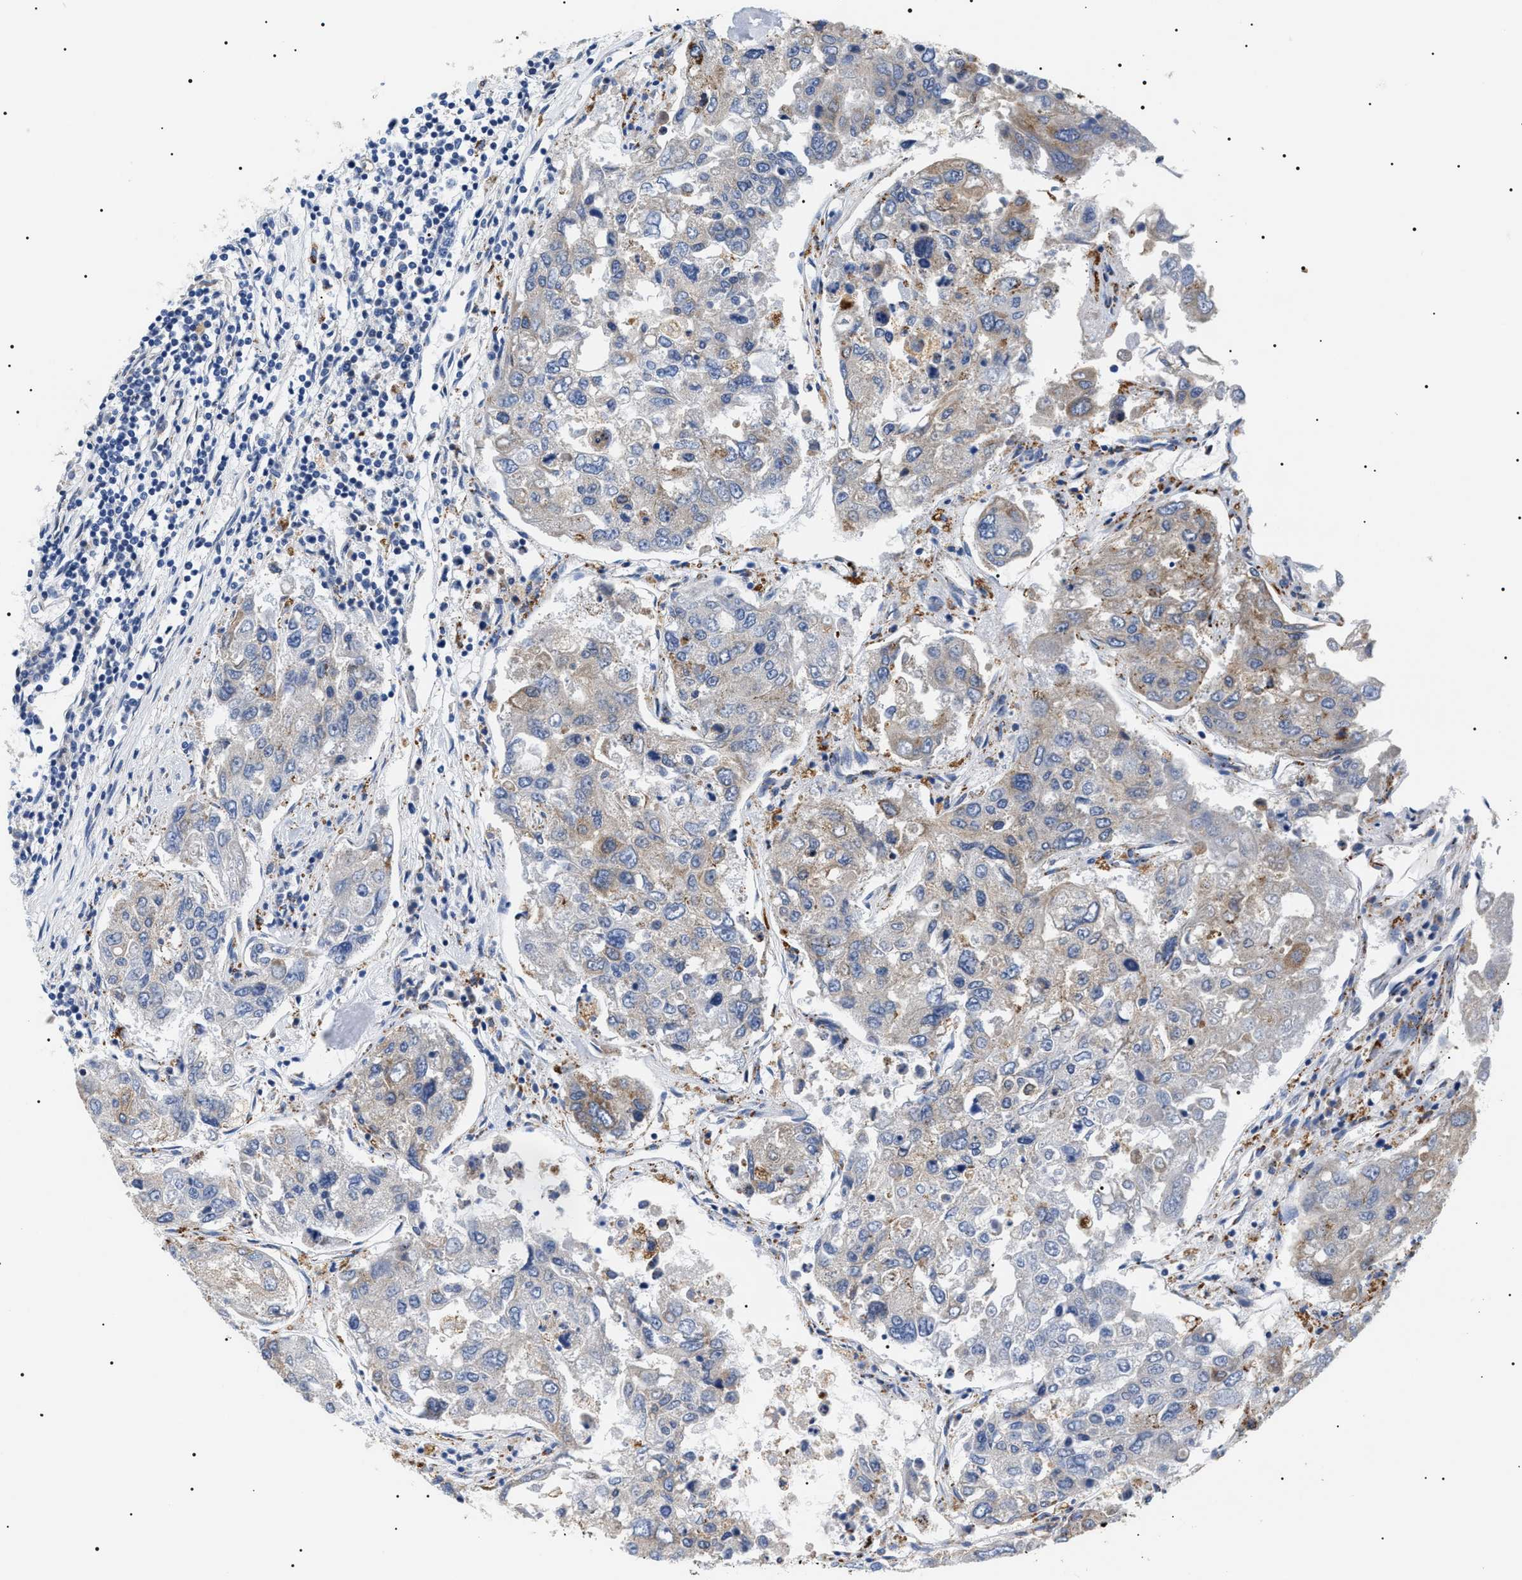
{"staining": {"intensity": "weak", "quantity": "<25%", "location": "cytoplasmic/membranous"}, "tissue": "urothelial cancer", "cell_type": "Tumor cells", "image_type": "cancer", "snomed": [{"axis": "morphology", "description": "Urothelial carcinoma, High grade"}, {"axis": "topography", "description": "Lymph node"}, {"axis": "topography", "description": "Urinary bladder"}], "caption": "Immunohistochemical staining of urothelial cancer shows no significant staining in tumor cells.", "gene": "HSD17B11", "patient": {"sex": "male", "age": 51}}